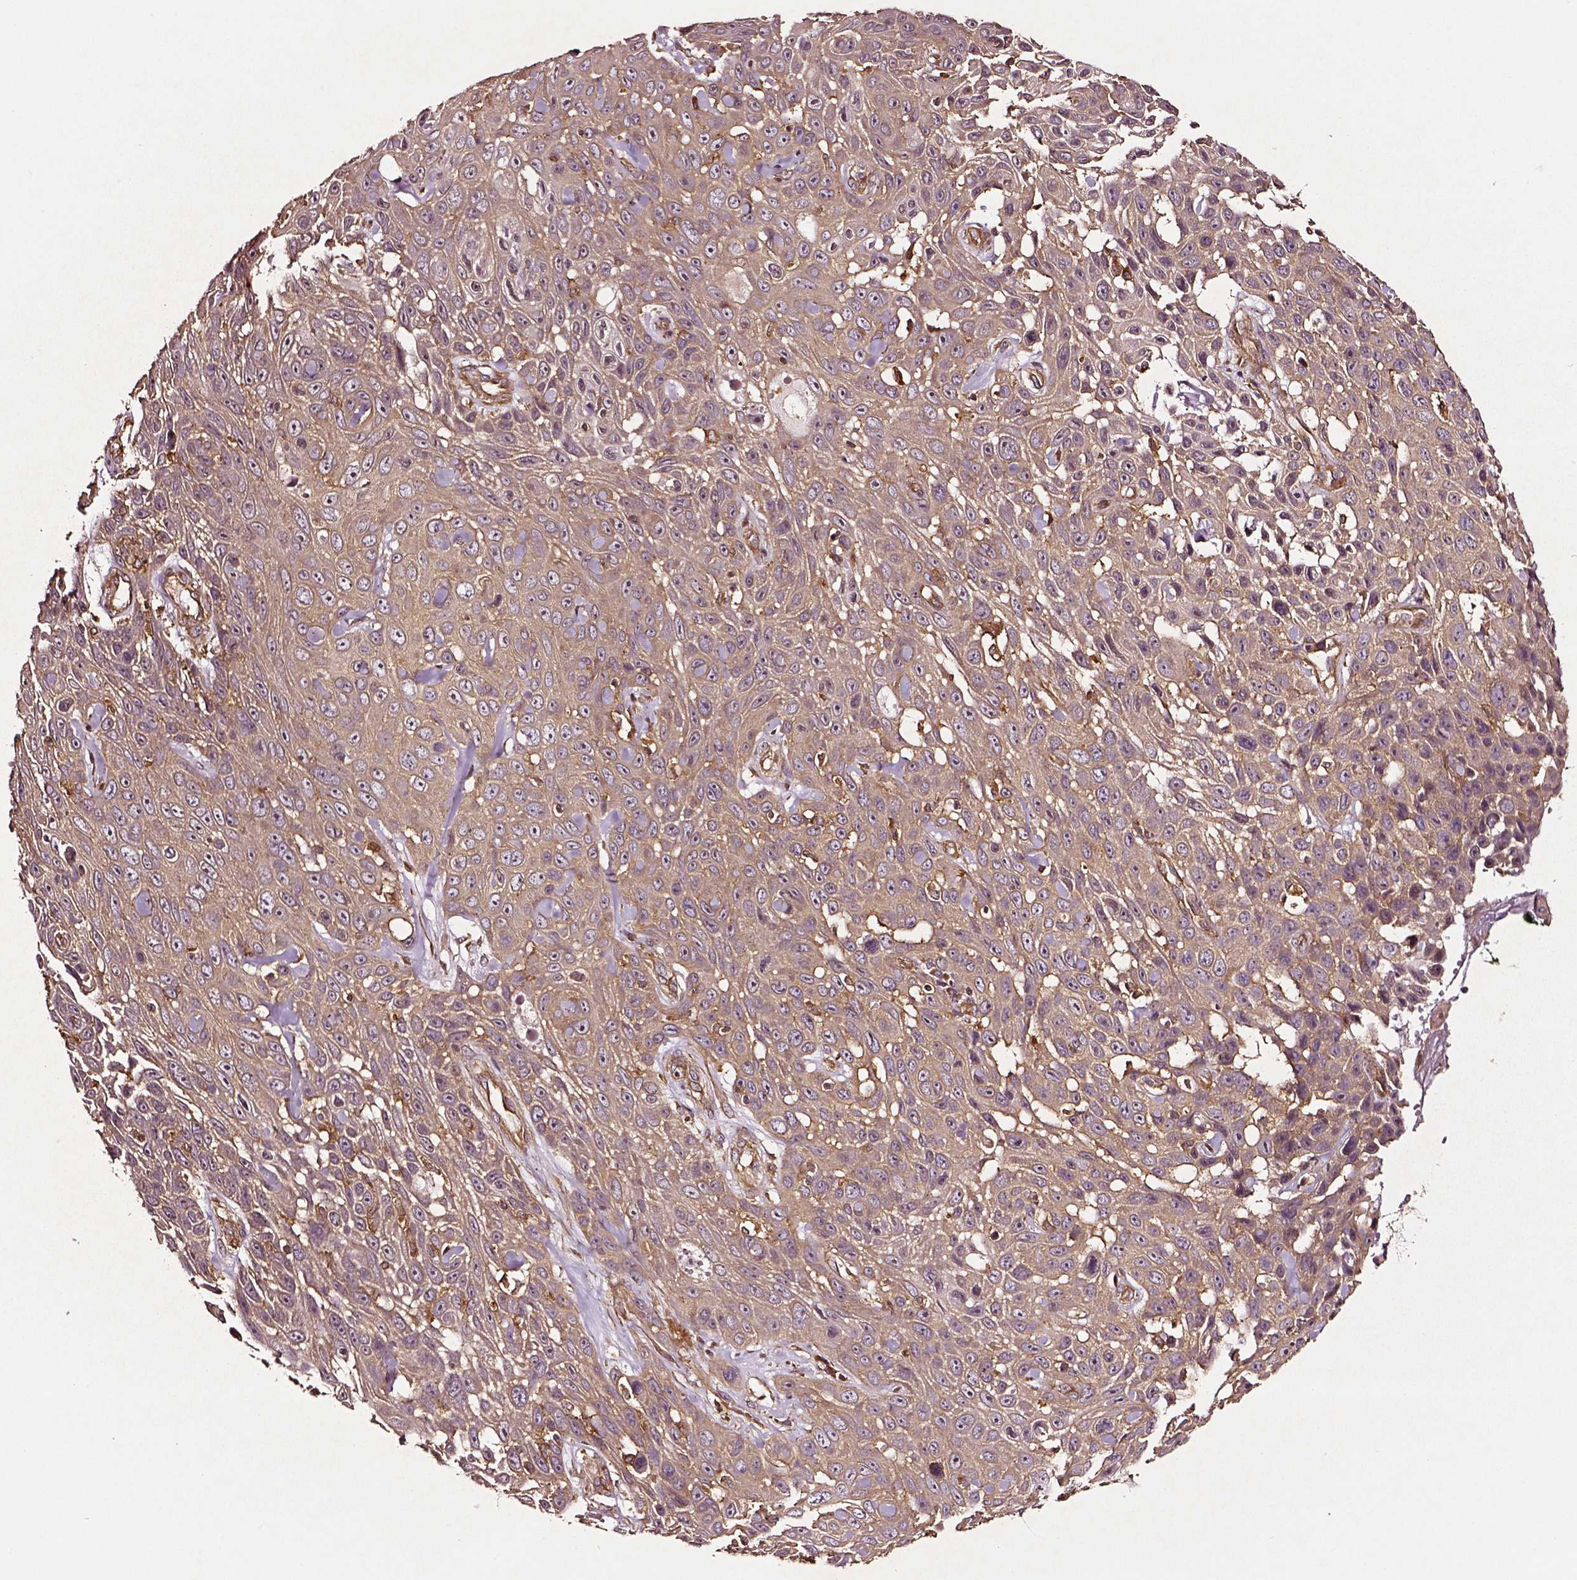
{"staining": {"intensity": "weak", "quantity": ">75%", "location": "cytoplasmic/membranous"}, "tissue": "skin cancer", "cell_type": "Tumor cells", "image_type": "cancer", "snomed": [{"axis": "morphology", "description": "Squamous cell carcinoma, NOS"}, {"axis": "topography", "description": "Skin"}], "caption": "Human skin cancer (squamous cell carcinoma) stained with a brown dye shows weak cytoplasmic/membranous positive positivity in approximately >75% of tumor cells.", "gene": "RASSF5", "patient": {"sex": "male", "age": 82}}